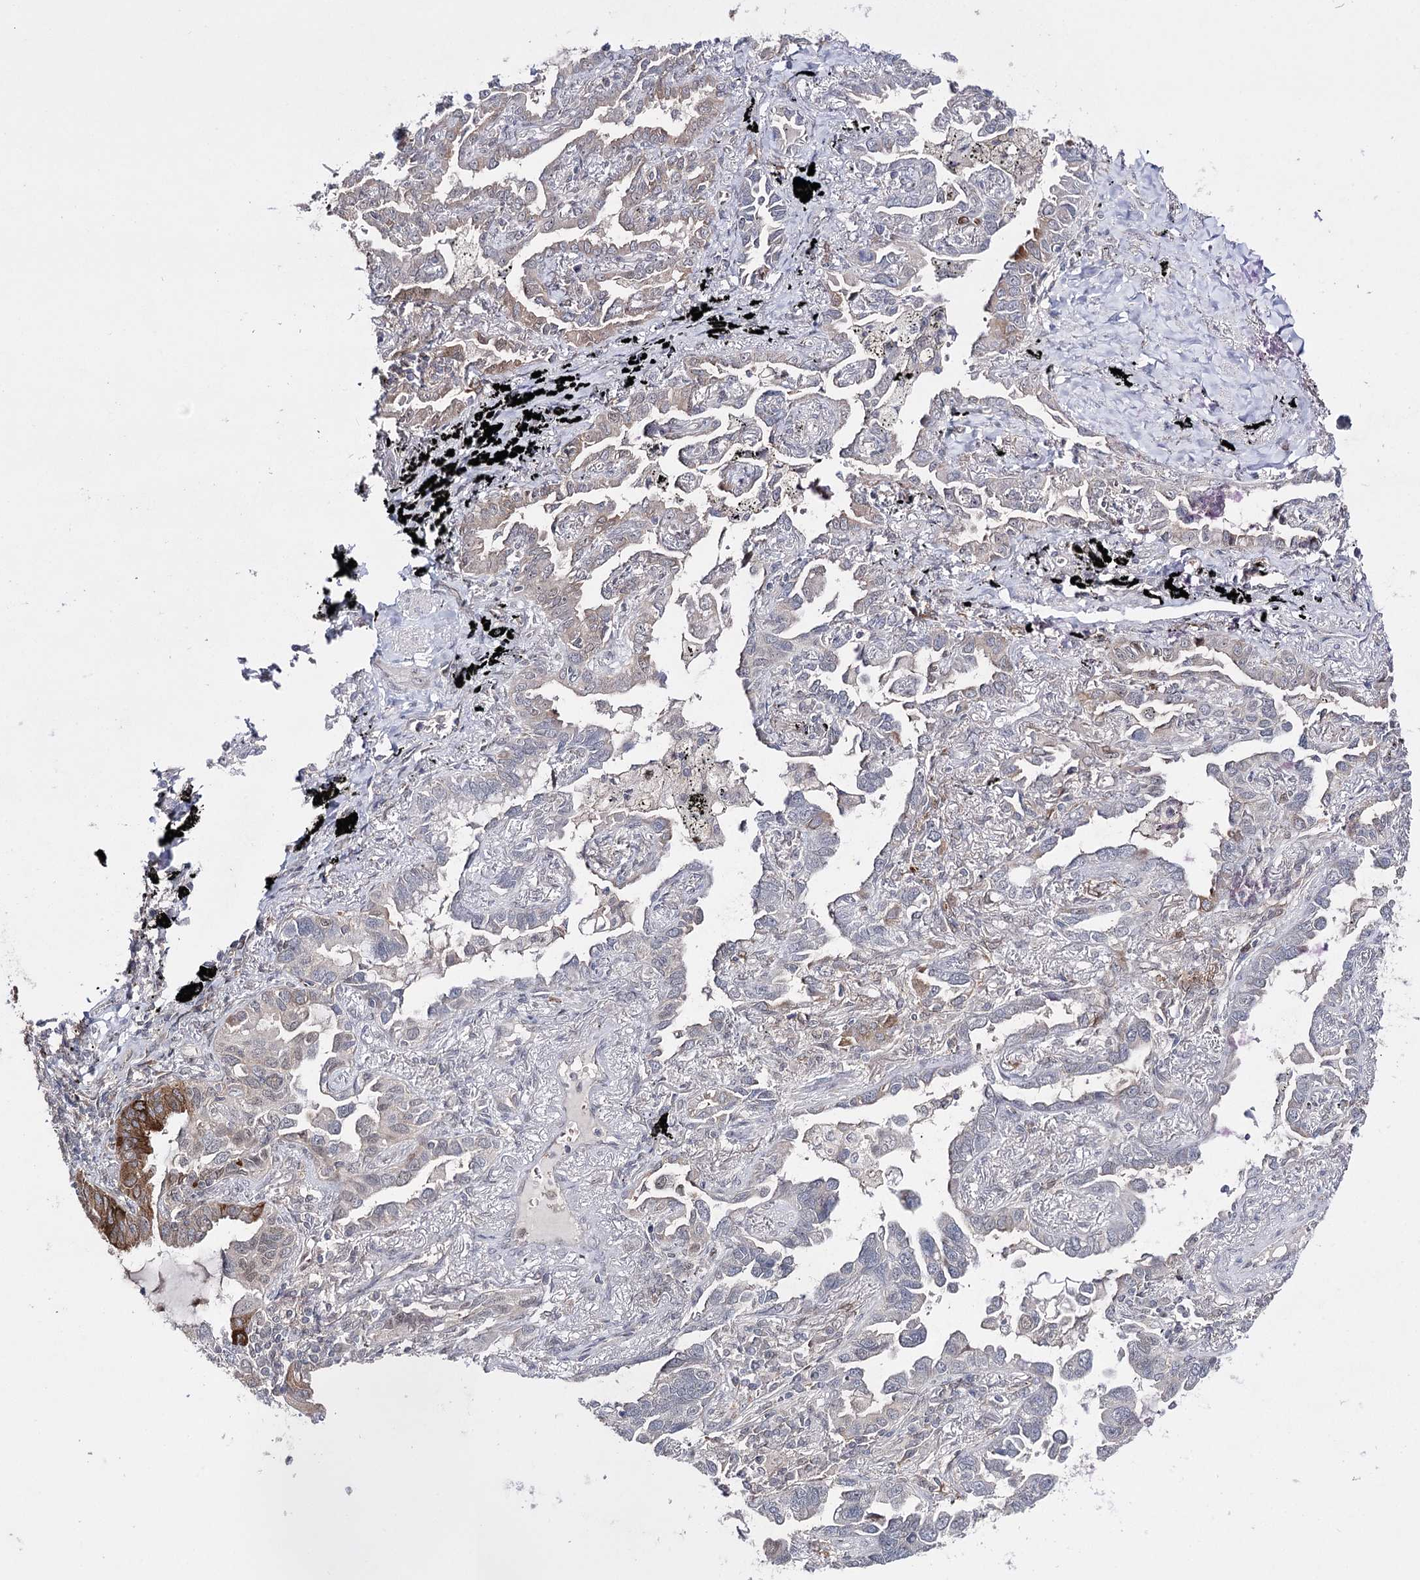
{"staining": {"intensity": "moderate", "quantity": "<25%", "location": "cytoplasmic/membranous"}, "tissue": "lung cancer", "cell_type": "Tumor cells", "image_type": "cancer", "snomed": [{"axis": "morphology", "description": "Adenocarcinoma, NOS"}, {"axis": "topography", "description": "Lung"}], "caption": "Immunohistochemical staining of lung cancer (adenocarcinoma) reveals moderate cytoplasmic/membranous protein positivity in about <25% of tumor cells.", "gene": "HSD11B2", "patient": {"sex": "male", "age": 67}}